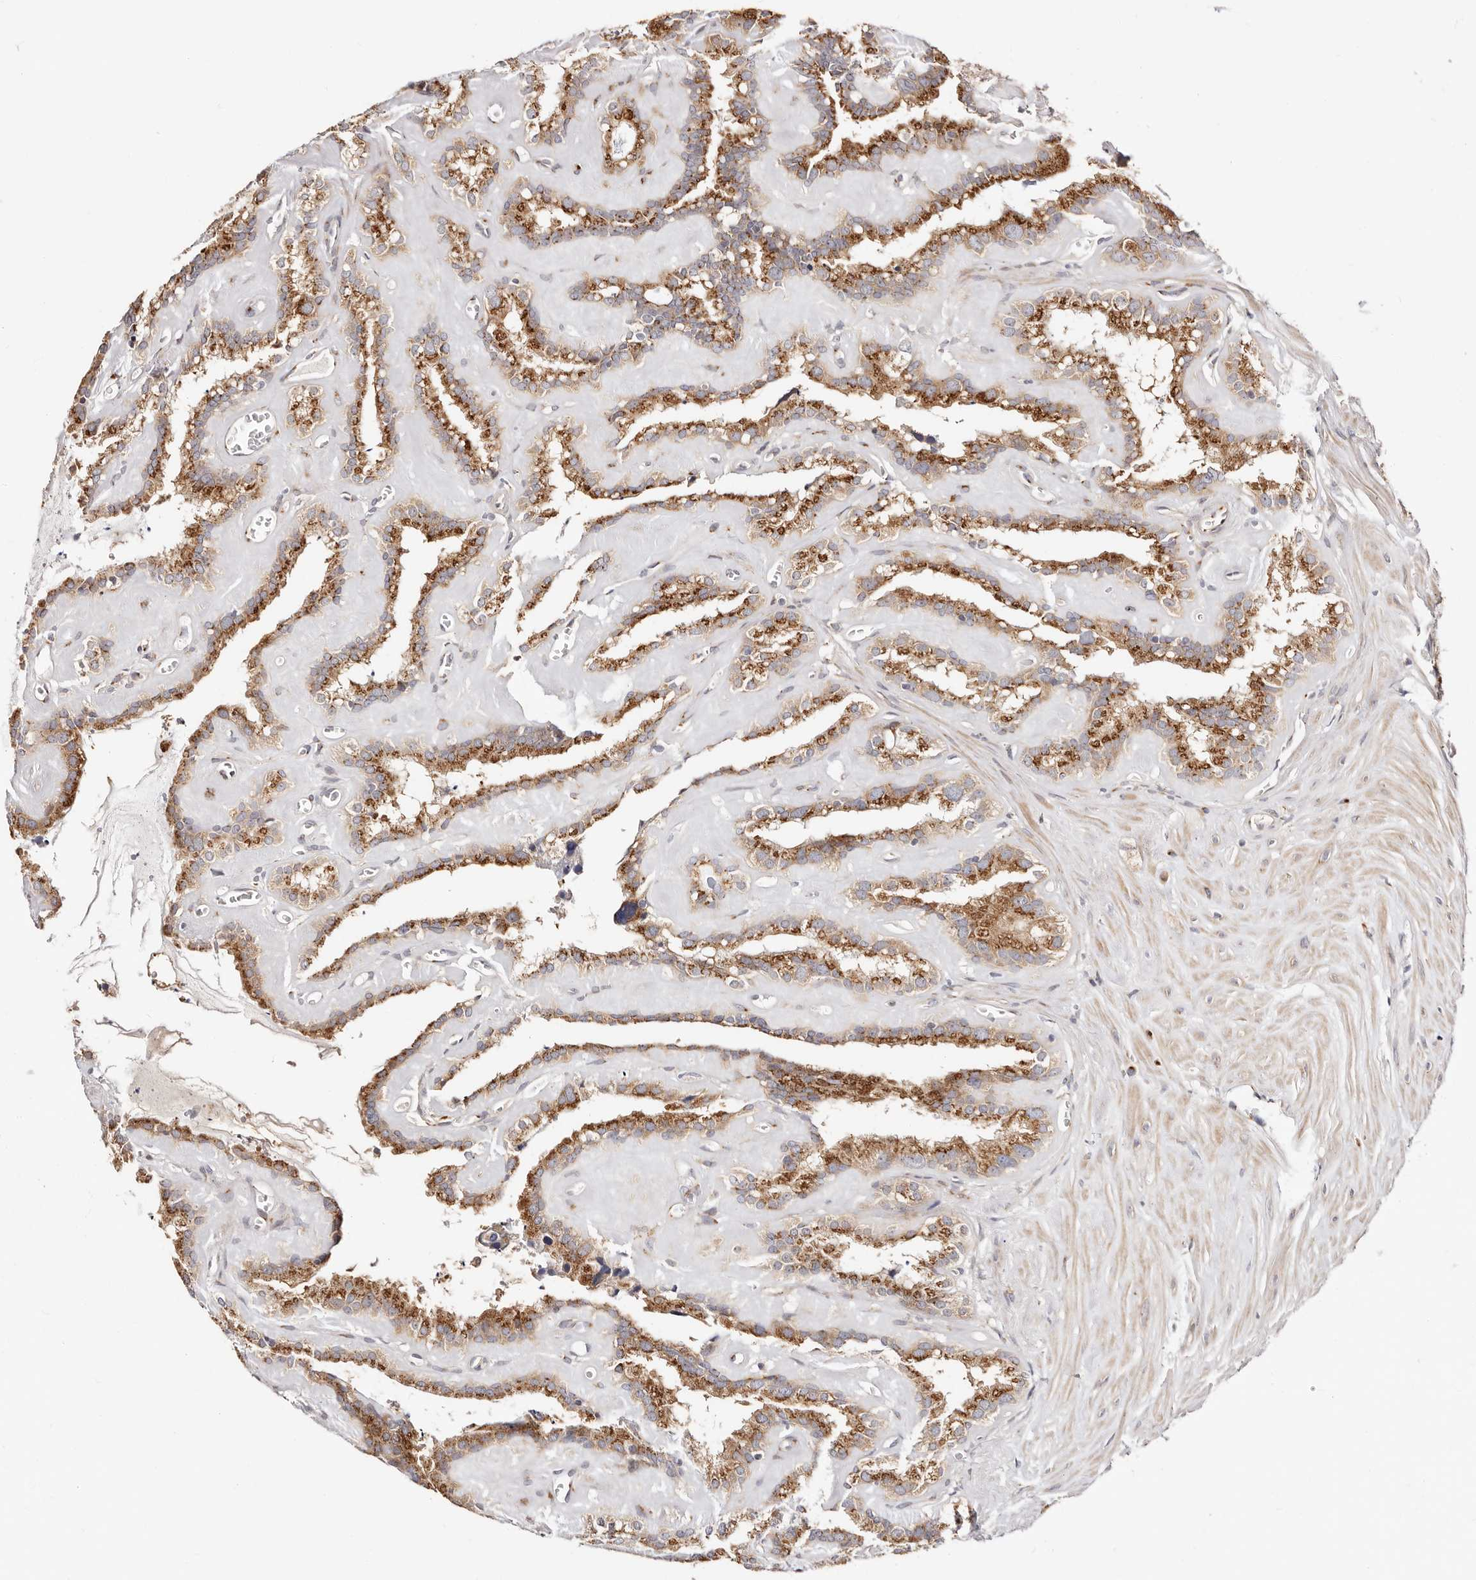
{"staining": {"intensity": "moderate", "quantity": ">75%", "location": "cytoplasmic/membranous"}, "tissue": "seminal vesicle", "cell_type": "Glandular cells", "image_type": "normal", "snomed": [{"axis": "morphology", "description": "Normal tissue, NOS"}, {"axis": "topography", "description": "Prostate"}, {"axis": "topography", "description": "Seminal veicle"}], "caption": "Protein staining of normal seminal vesicle shows moderate cytoplasmic/membranous staining in approximately >75% of glandular cells.", "gene": "MAPK6", "patient": {"sex": "male", "age": 59}}